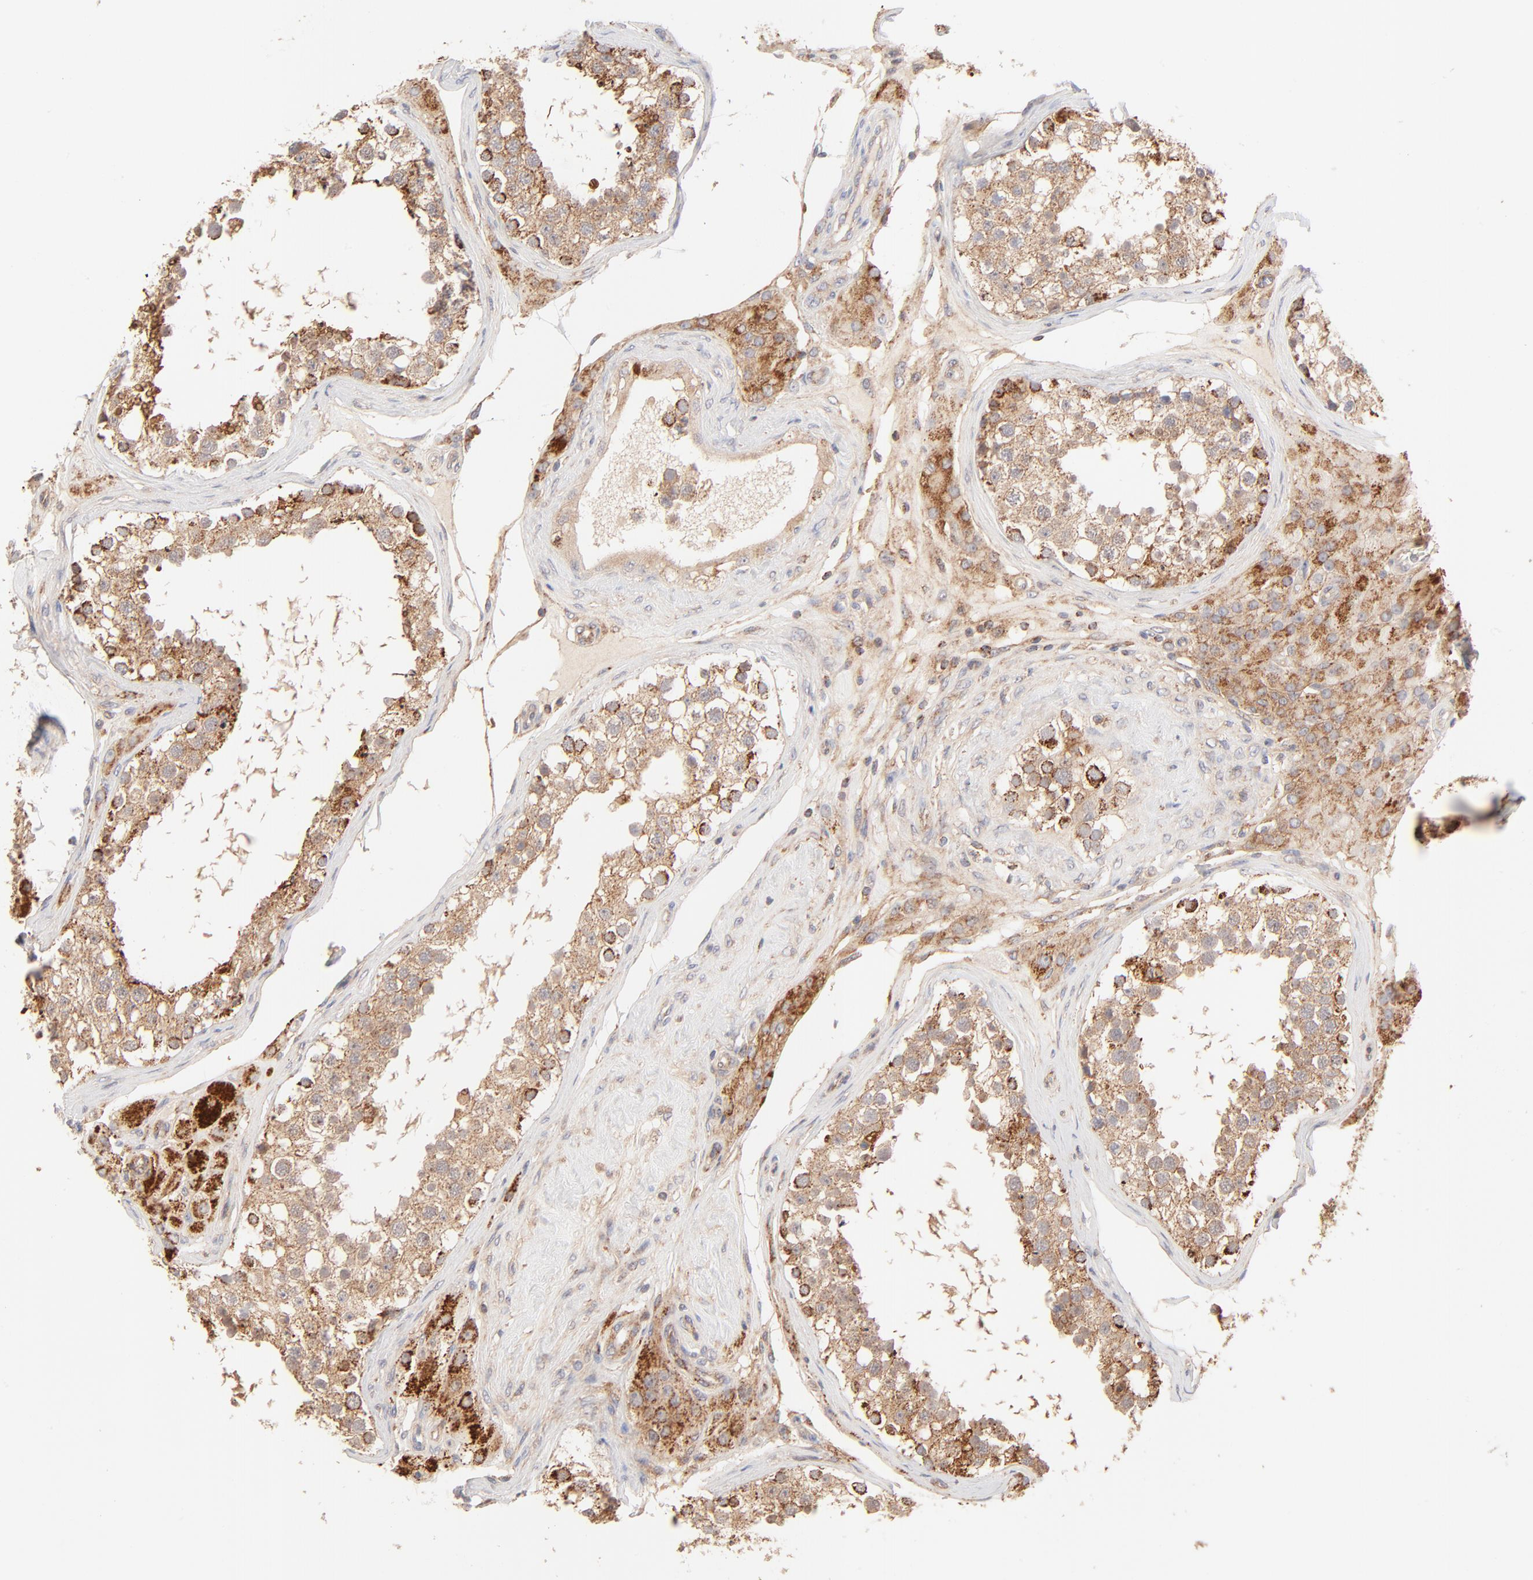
{"staining": {"intensity": "moderate", "quantity": ">75%", "location": "cytoplasmic/membranous"}, "tissue": "testis", "cell_type": "Cells in seminiferous ducts", "image_type": "normal", "snomed": [{"axis": "morphology", "description": "Normal tissue, NOS"}, {"axis": "topography", "description": "Testis"}], "caption": "Protein positivity by IHC demonstrates moderate cytoplasmic/membranous expression in approximately >75% of cells in seminiferous ducts in normal testis.", "gene": "CSPG4", "patient": {"sex": "male", "age": 68}}